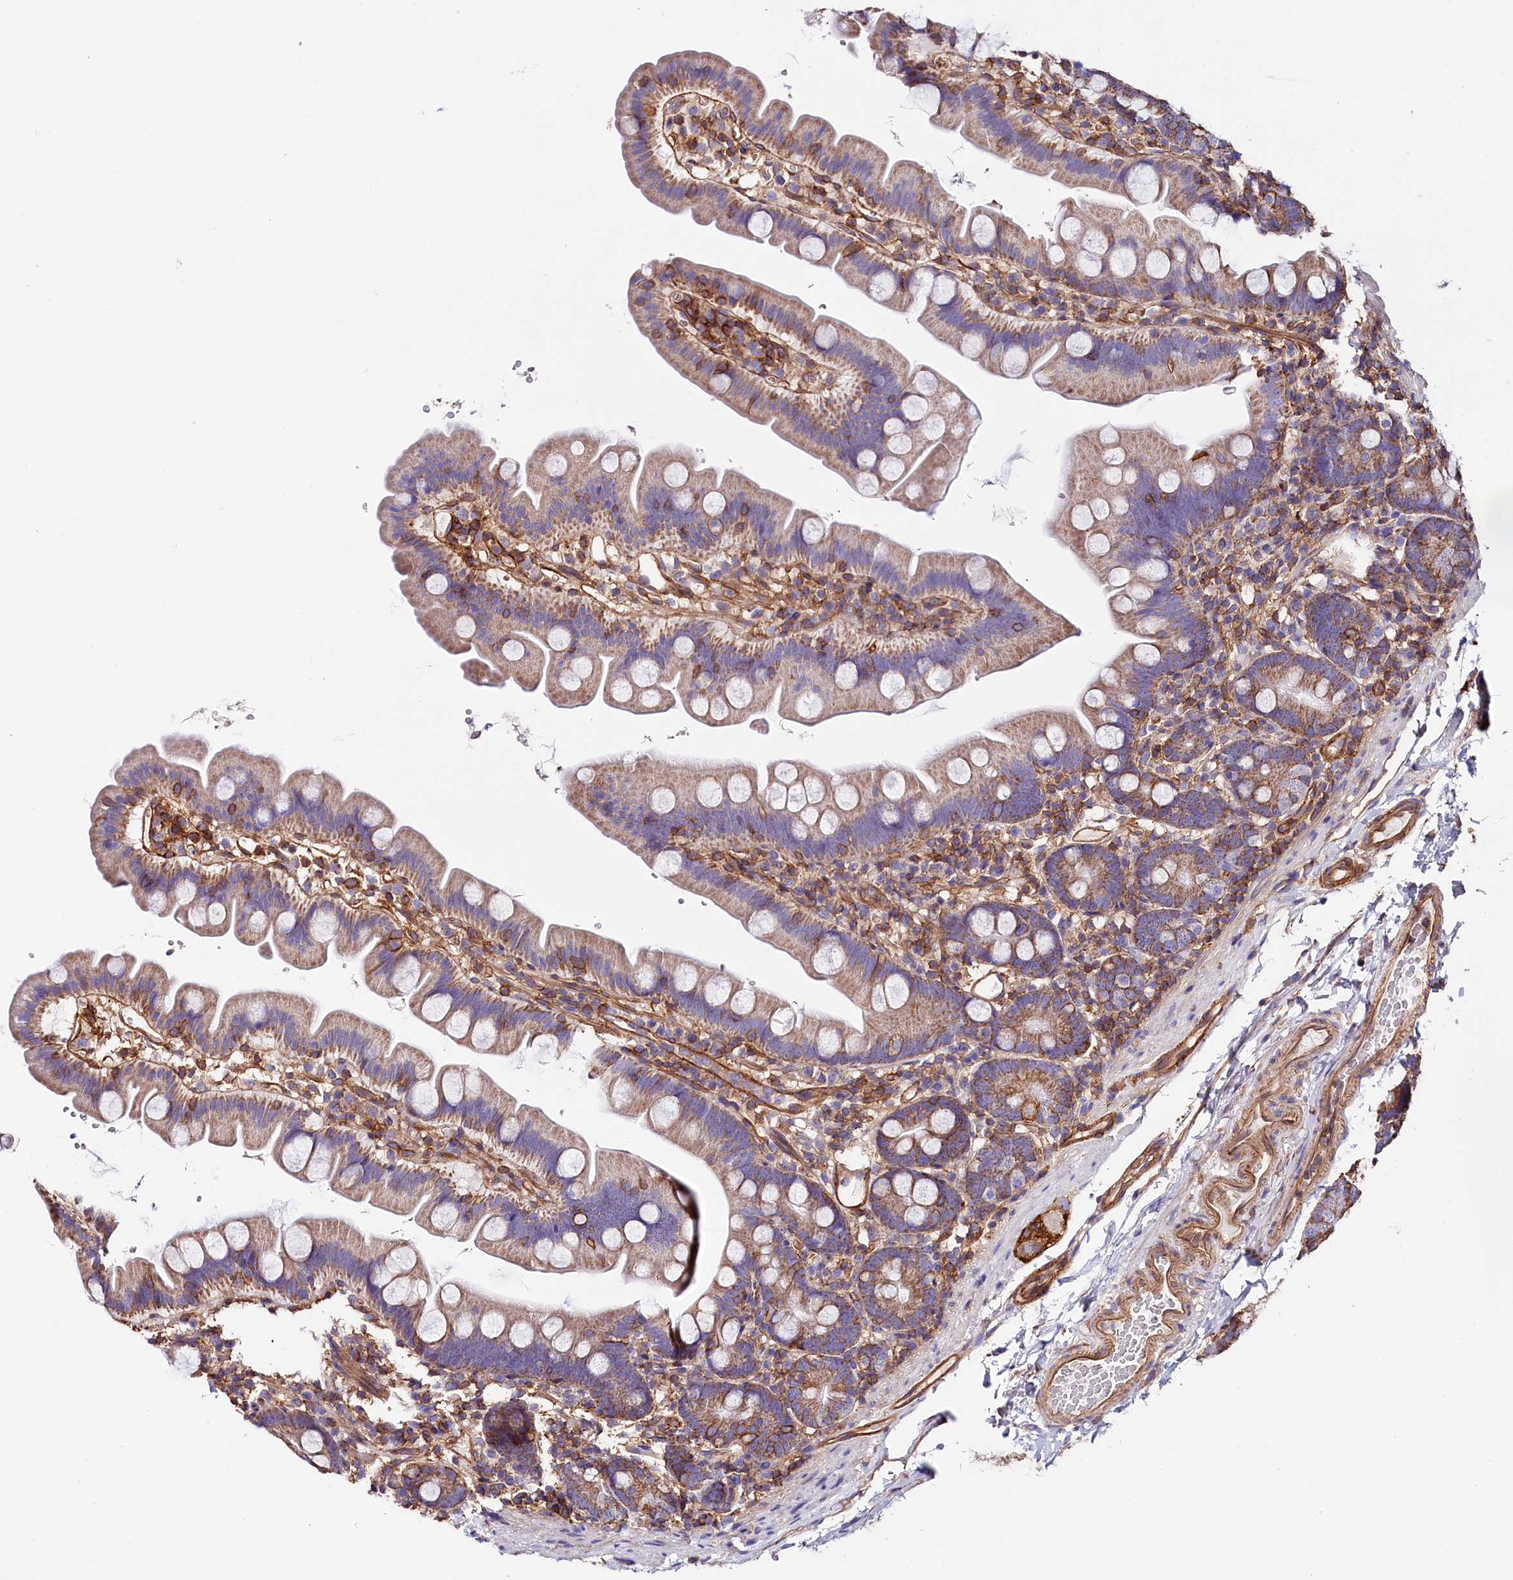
{"staining": {"intensity": "moderate", "quantity": ">75%", "location": "cytoplasmic/membranous"}, "tissue": "small intestine", "cell_type": "Glandular cells", "image_type": "normal", "snomed": [{"axis": "morphology", "description": "Normal tissue, NOS"}, {"axis": "topography", "description": "Small intestine"}], "caption": "A micrograph of human small intestine stained for a protein exhibits moderate cytoplasmic/membranous brown staining in glandular cells.", "gene": "ATP2B4", "patient": {"sex": "female", "age": 68}}